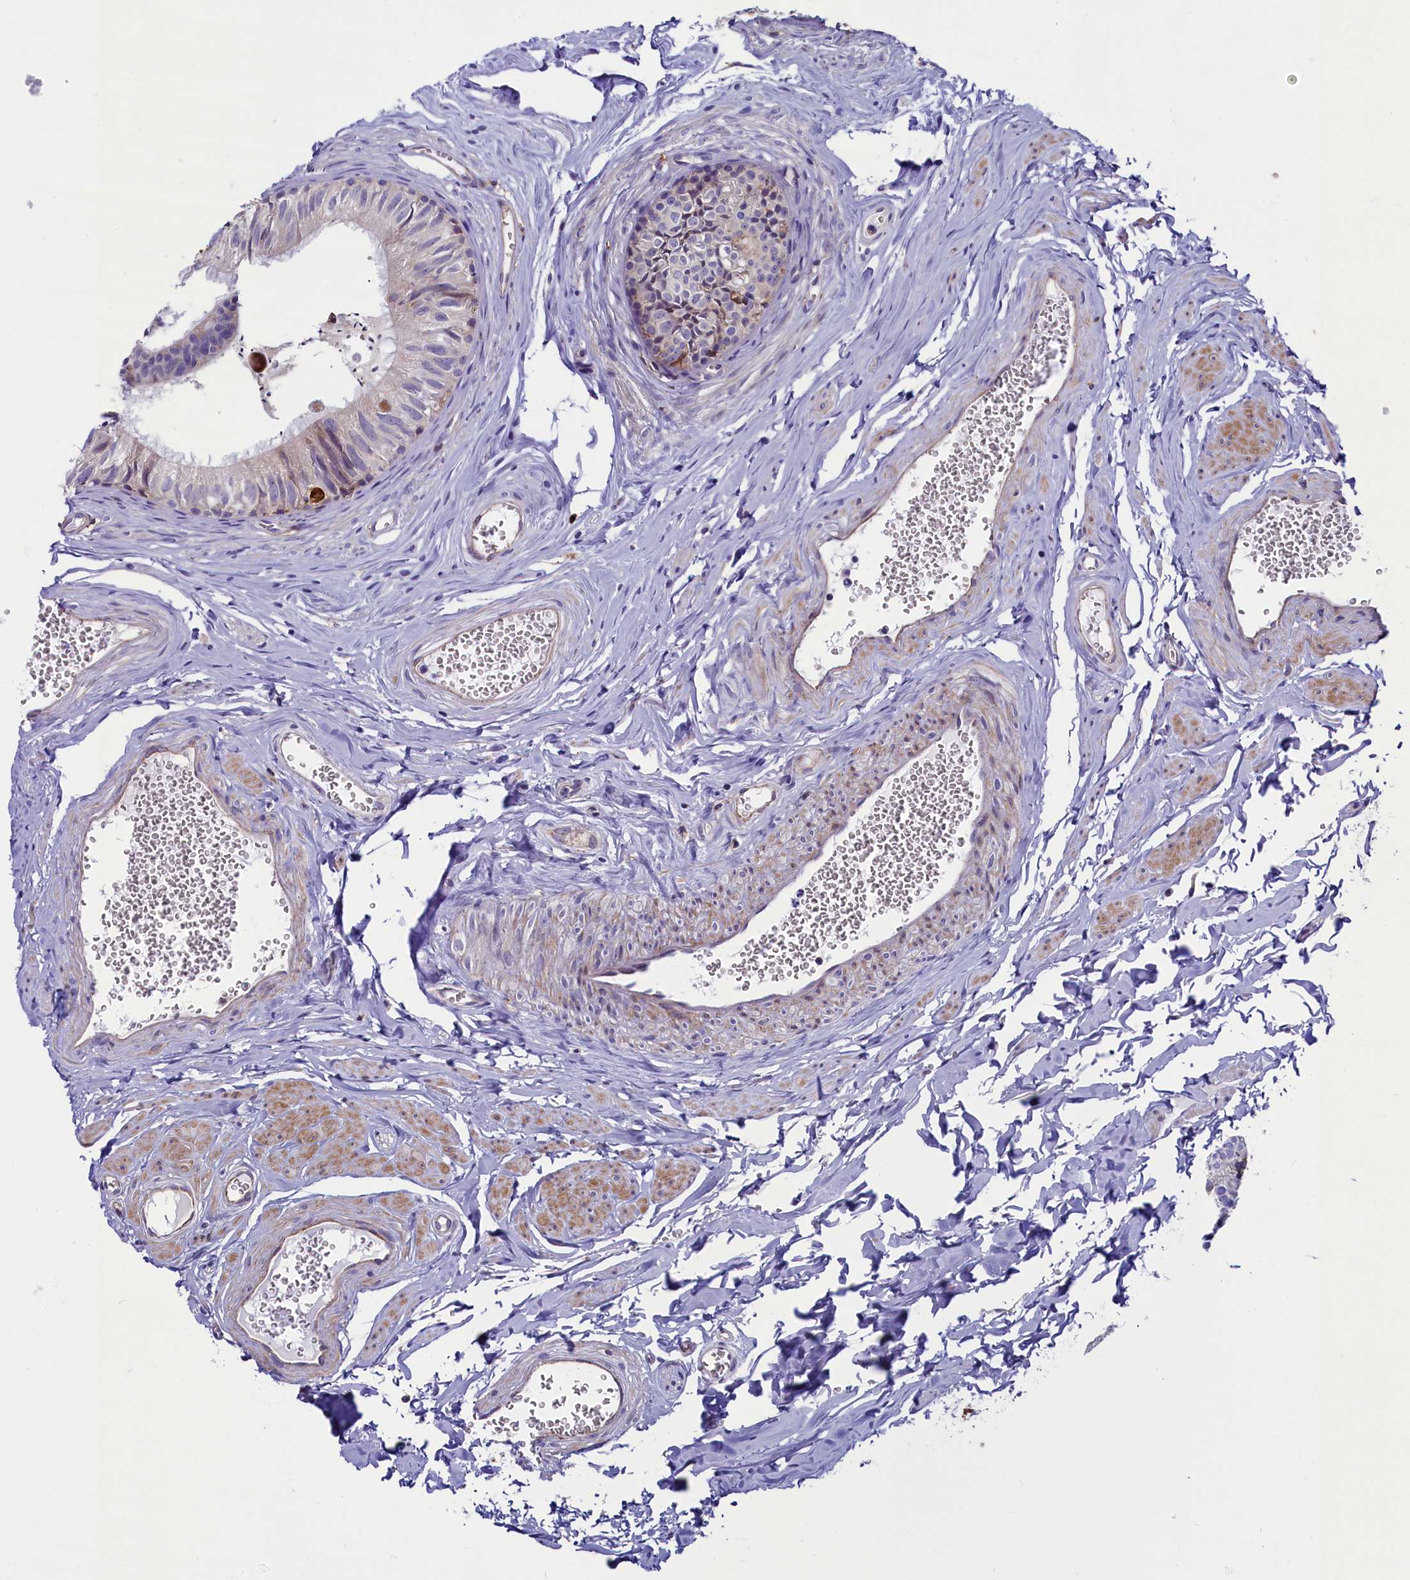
{"staining": {"intensity": "moderate", "quantity": "25%-75%", "location": "cytoplasmic/membranous"}, "tissue": "epididymis", "cell_type": "Glandular cells", "image_type": "normal", "snomed": [{"axis": "morphology", "description": "Normal tissue, NOS"}, {"axis": "topography", "description": "Epididymis"}], "caption": "Moderate cytoplasmic/membranous staining is identified in about 25%-75% of glandular cells in benign epididymis.", "gene": "IL20RA", "patient": {"sex": "male", "age": 36}}